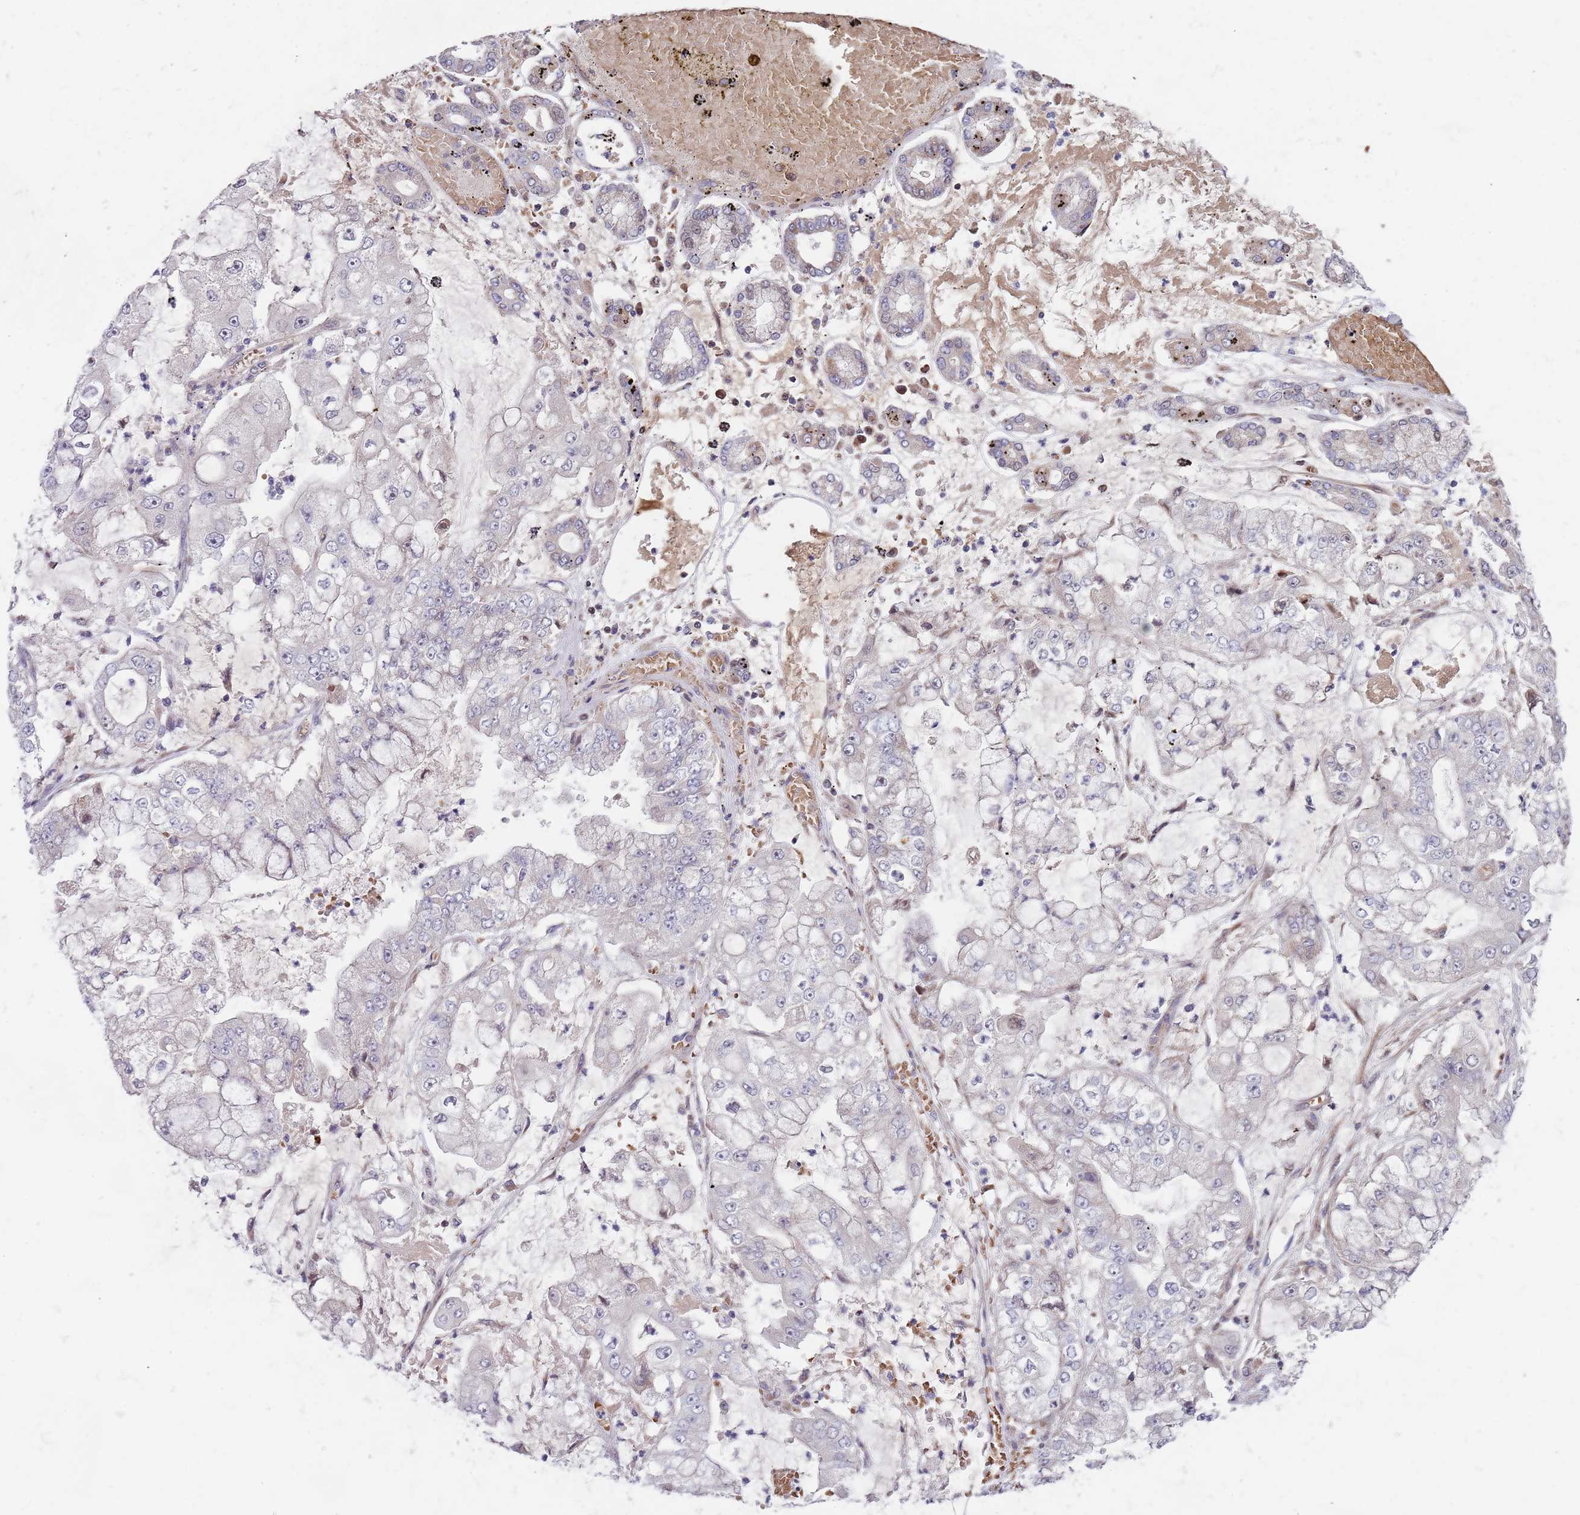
{"staining": {"intensity": "negative", "quantity": "none", "location": "none"}, "tissue": "stomach cancer", "cell_type": "Tumor cells", "image_type": "cancer", "snomed": [{"axis": "morphology", "description": "Adenocarcinoma, NOS"}, {"axis": "topography", "description": "Stomach"}], "caption": "Protein analysis of stomach cancer (adenocarcinoma) reveals no significant positivity in tumor cells.", "gene": "PRAC1", "patient": {"sex": "male", "age": 76}}